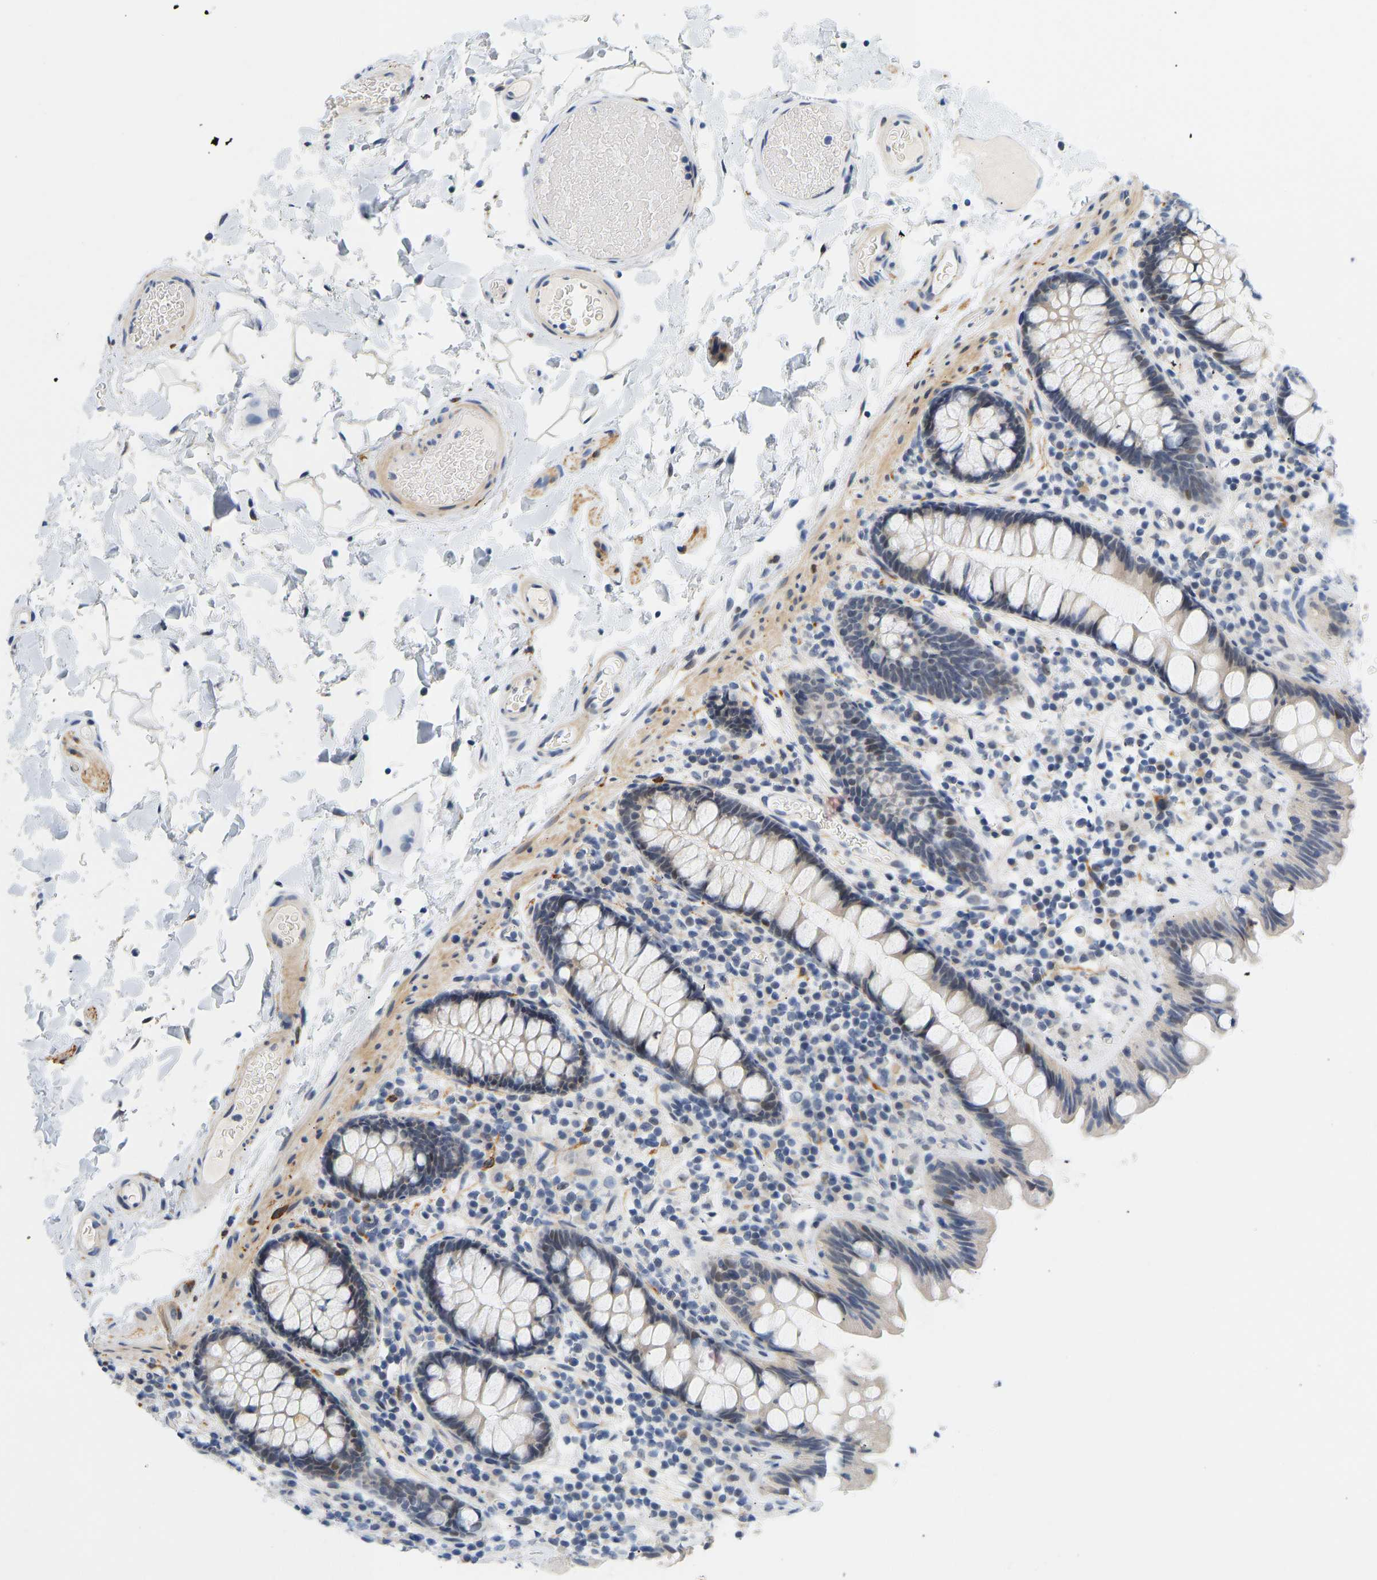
{"staining": {"intensity": "negative", "quantity": "none", "location": "none"}, "tissue": "colon", "cell_type": "Endothelial cells", "image_type": "normal", "snomed": [{"axis": "morphology", "description": "Normal tissue, NOS"}, {"axis": "topography", "description": "Colon"}], "caption": "A histopathology image of human colon is negative for staining in endothelial cells. The staining was performed using DAB to visualize the protein expression in brown, while the nuclei were stained in blue with hematoxylin (Magnification: 20x).", "gene": "BAG1", "patient": {"sex": "female", "age": 80}}